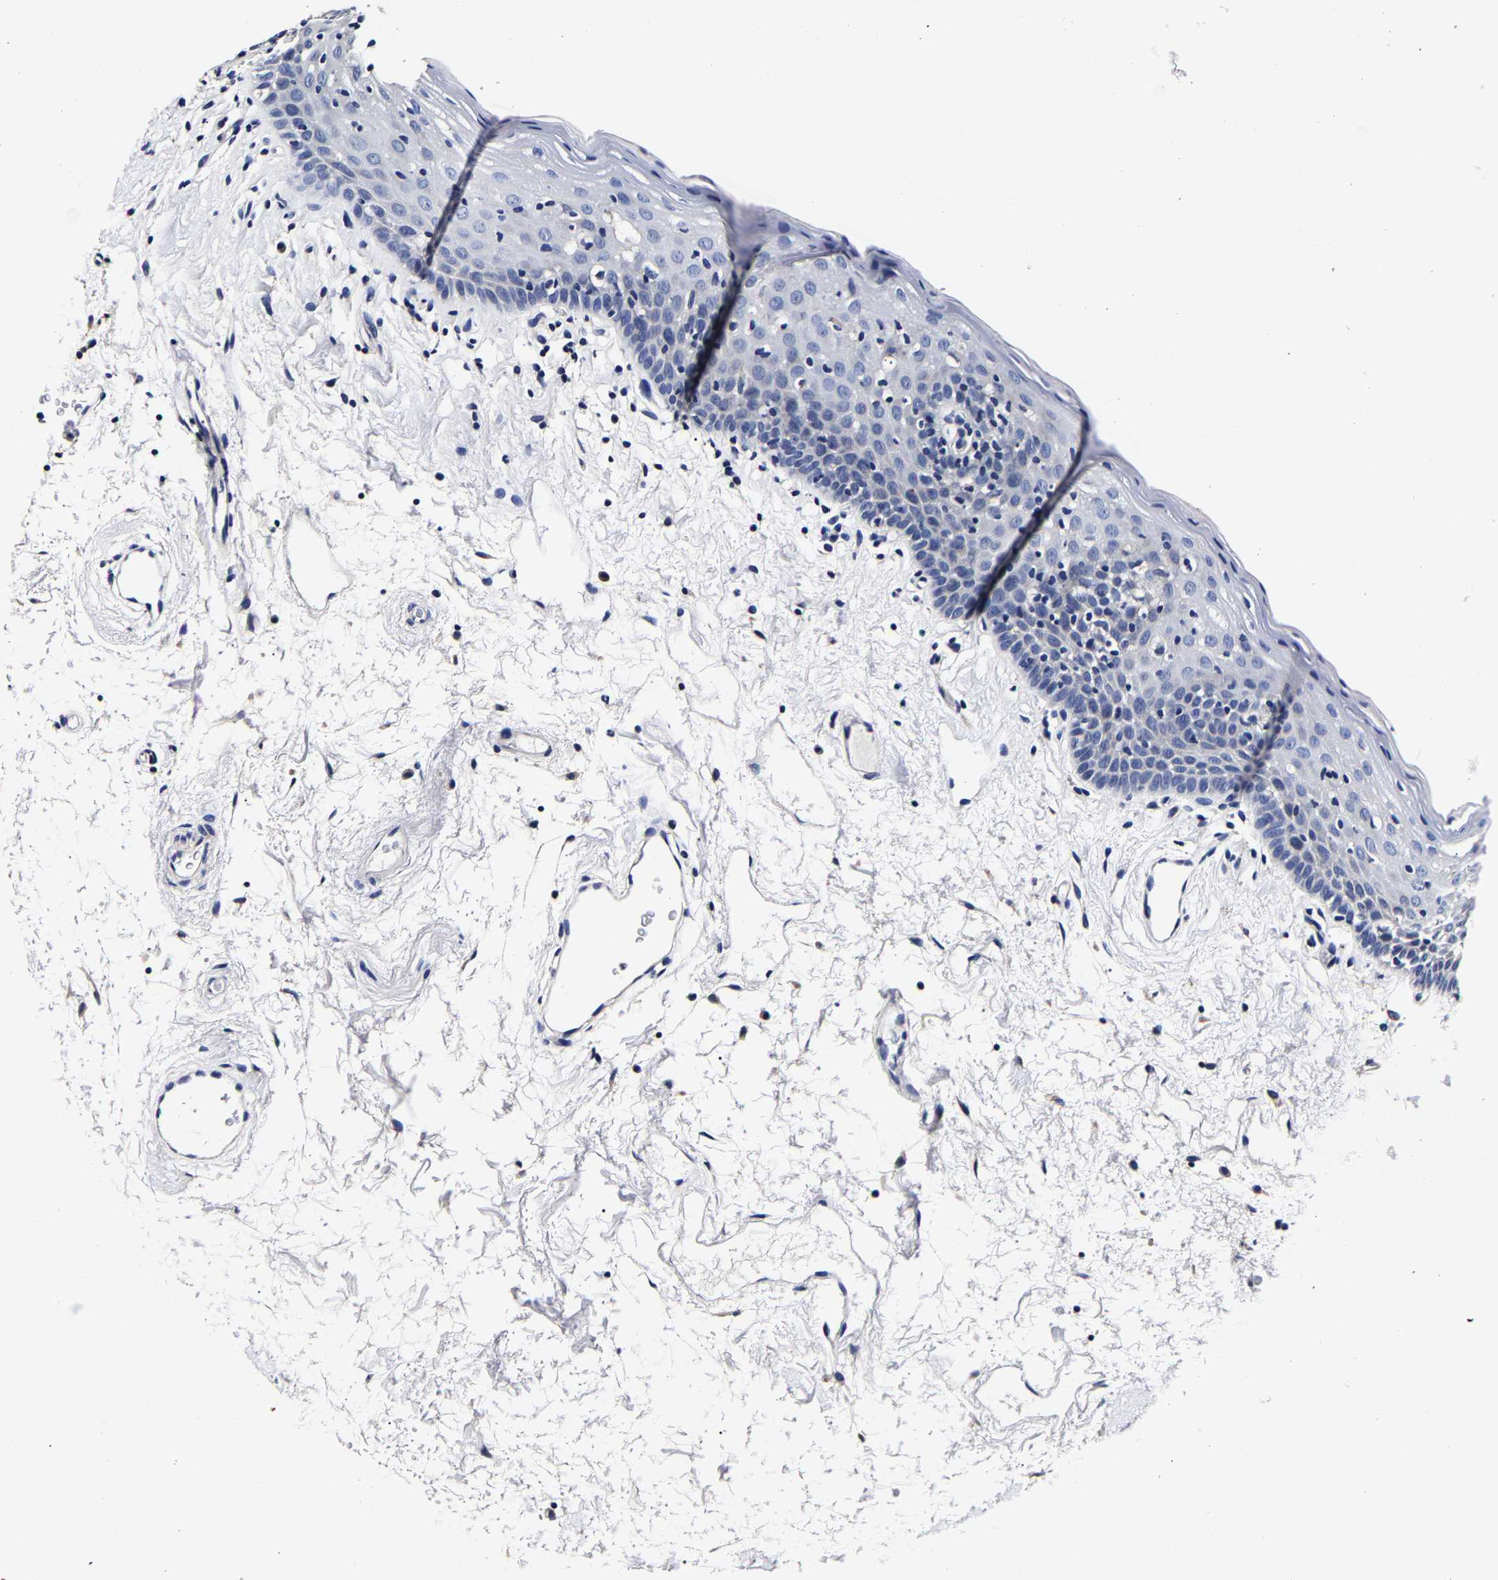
{"staining": {"intensity": "negative", "quantity": "none", "location": "none"}, "tissue": "oral mucosa", "cell_type": "Squamous epithelial cells", "image_type": "normal", "snomed": [{"axis": "morphology", "description": "Normal tissue, NOS"}, {"axis": "topography", "description": "Oral tissue"}], "caption": "Immunohistochemistry of benign oral mucosa shows no staining in squamous epithelial cells. (DAB (3,3'-diaminobenzidine) immunohistochemistry (IHC), high magnification).", "gene": "AKAP4", "patient": {"sex": "male", "age": 66}}